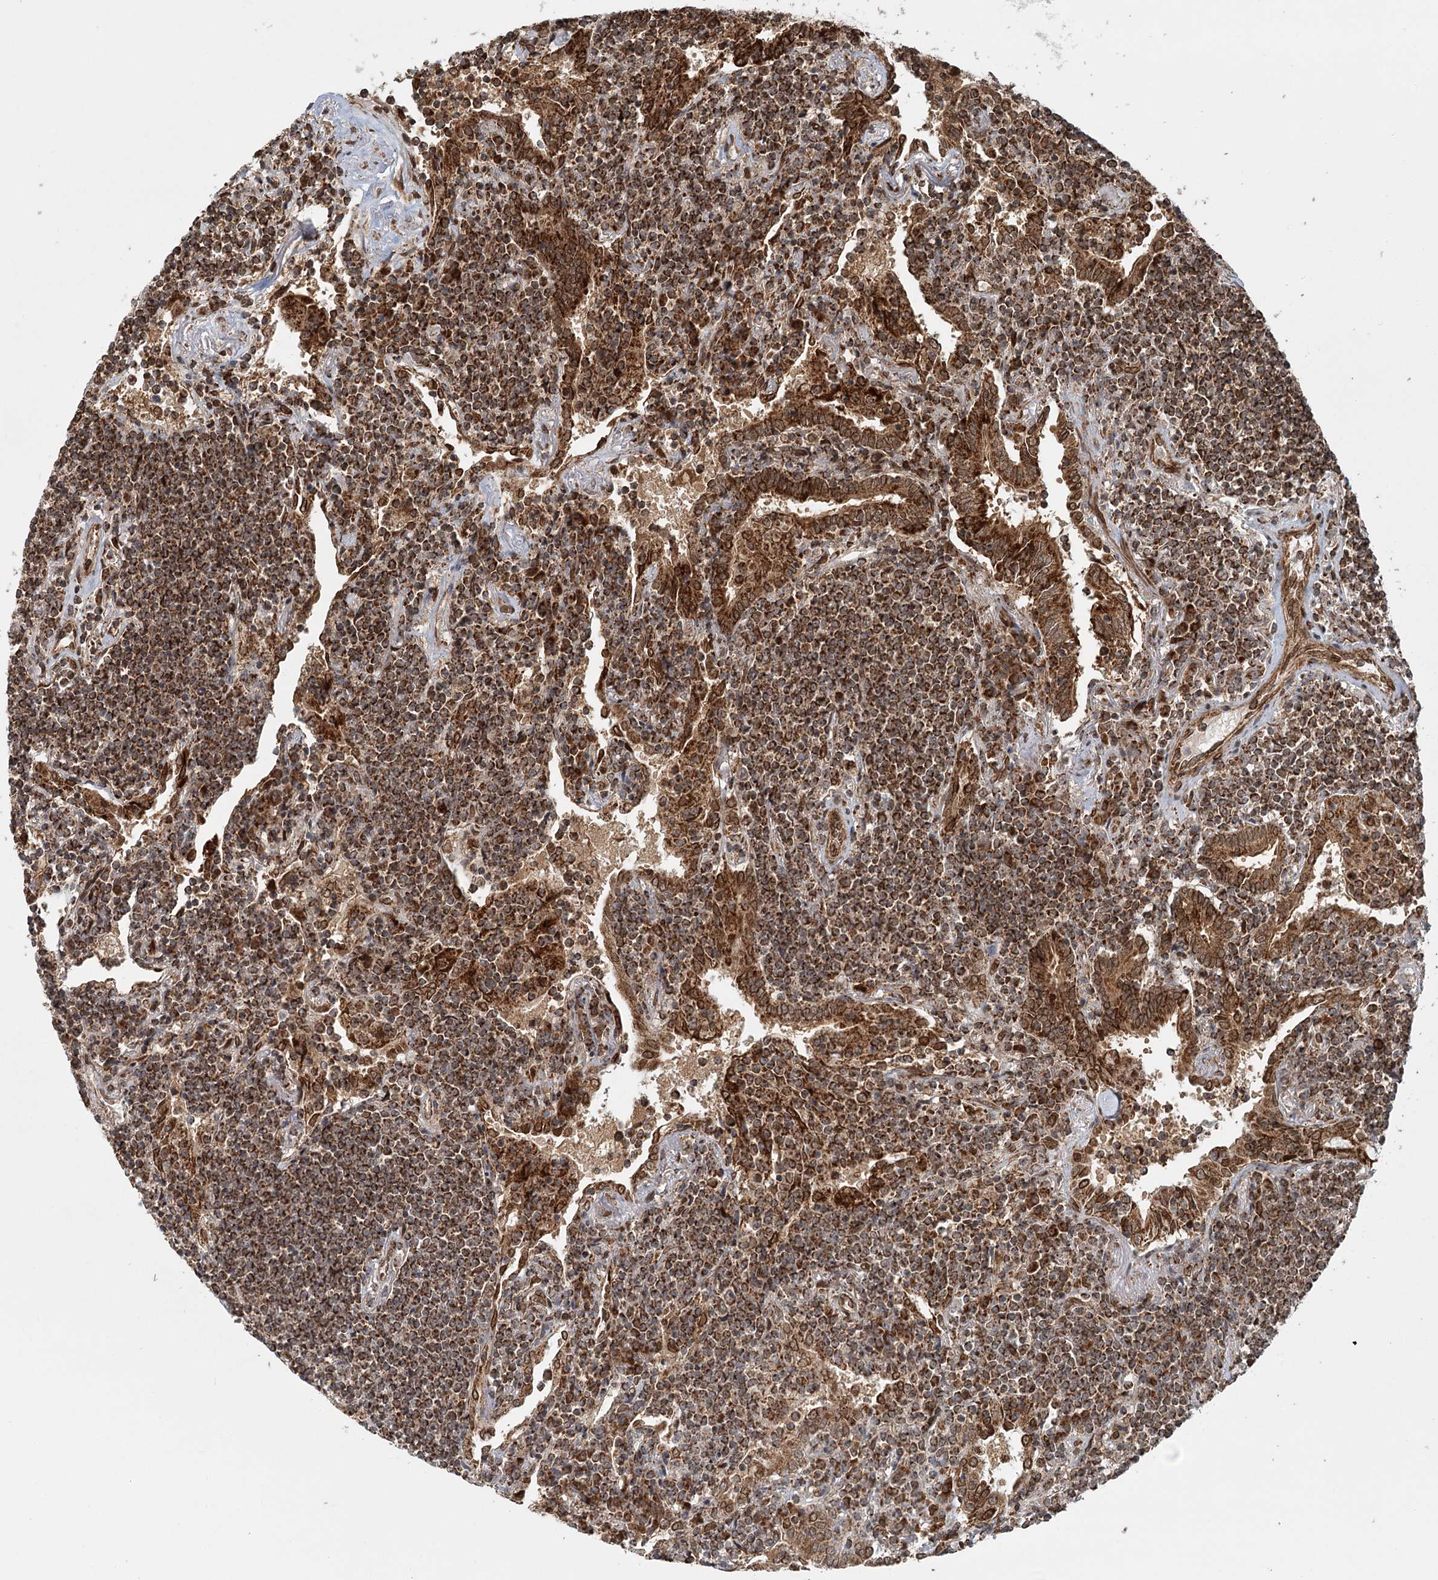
{"staining": {"intensity": "strong", "quantity": ">75%", "location": "cytoplasmic/membranous"}, "tissue": "lymphoma", "cell_type": "Tumor cells", "image_type": "cancer", "snomed": [{"axis": "morphology", "description": "Malignant lymphoma, non-Hodgkin's type, Low grade"}, {"axis": "topography", "description": "Lung"}], "caption": "A photomicrograph of human low-grade malignant lymphoma, non-Hodgkin's type stained for a protein shows strong cytoplasmic/membranous brown staining in tumor cells.", "gene": "BCKDHA", "patient": {"sex": "female", "age": 71}}